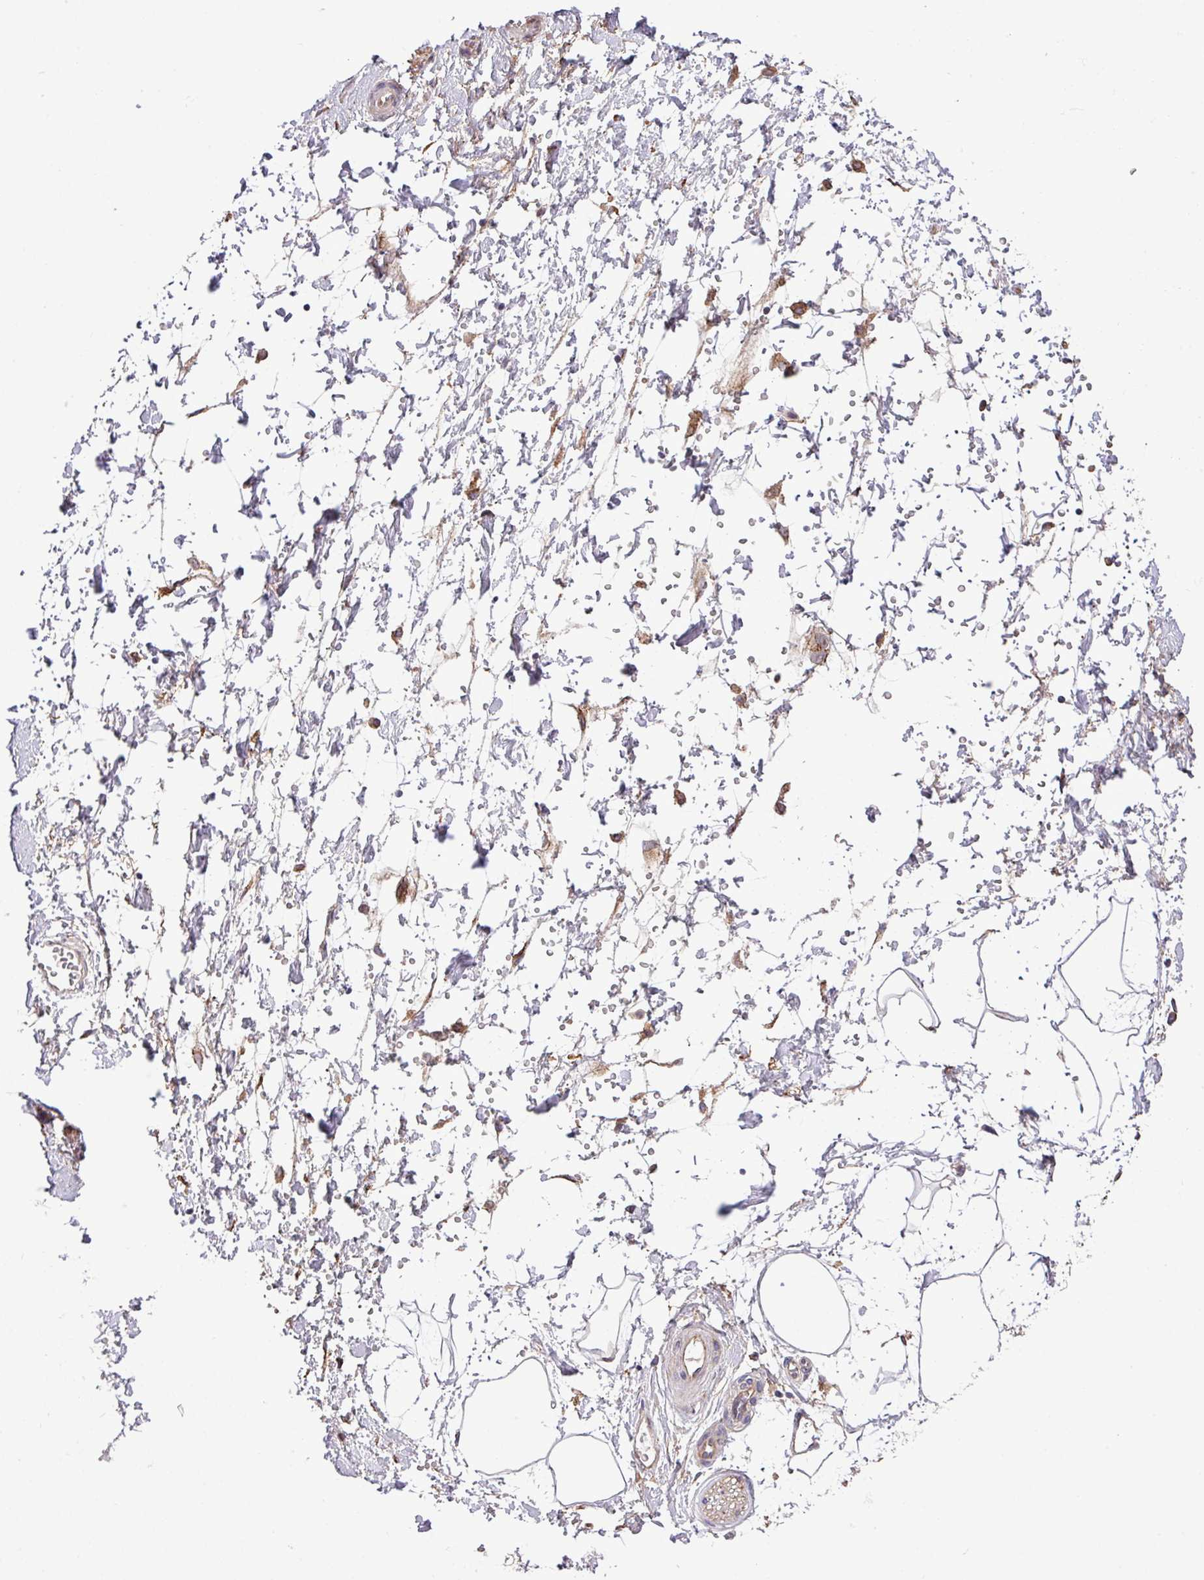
{"staining": {"intensity": "negative", "quantity": "none", "location": "none"}, "tissue": "adipose tissue", "cell_type": "Adipocytes", "image_type": "normal", "snomed": [{"axis": "morphology", "description": "Normal tissue, NOS"}, {"axis": "topography", "description": "Prostate"}, {"axis": "topography", "description": "Peripheral nerve tissue"}], "caption": "Adipocytes are negative for protein expression in unremarkable human adipose tissue. (DAB (3,3'-diaminobenzidine) immunohistochemistry (IHC) with hematoxylin counter stain).", "gene": "MEGF6", "patient": {"sex": "male", "age": 55}}